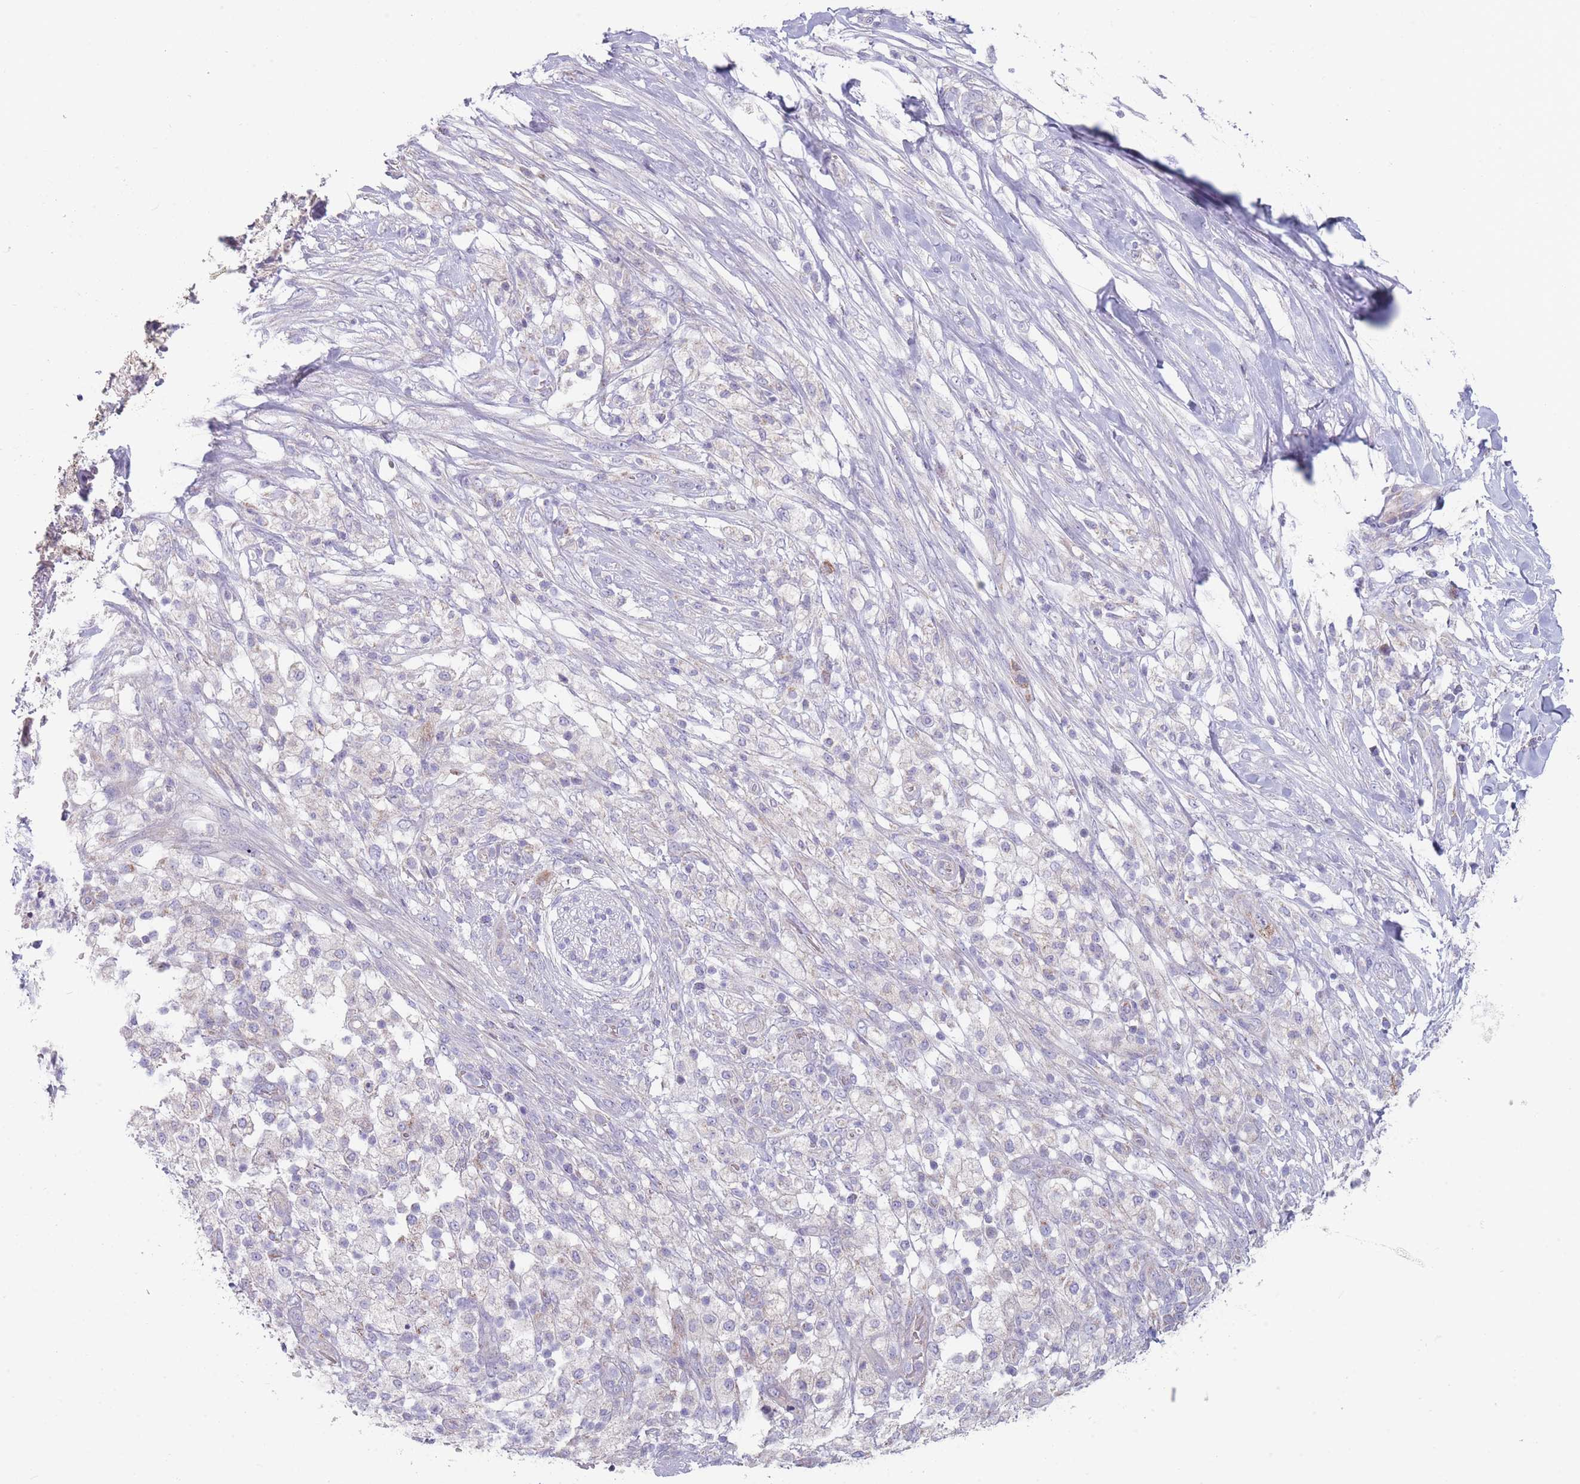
{"staining": {"intensity": "negative", "quantity": "none", "location": "none"}, "tissue": "pancreatic cancer", "cell_type": "Tumor cells", "image_type": "cancer", "snomed": [{"axis": "morphology", "description": "Adenocarcinoma, NOS"}, {"axis": "topography", "description": "Pancreas"}], "caption": "Pancreatic cancer was stained to show a protein in brown. There is no significant positivity in tumor cells.", "gene": "MRPS14", "patient": {"sex": "female", "age": 72}}